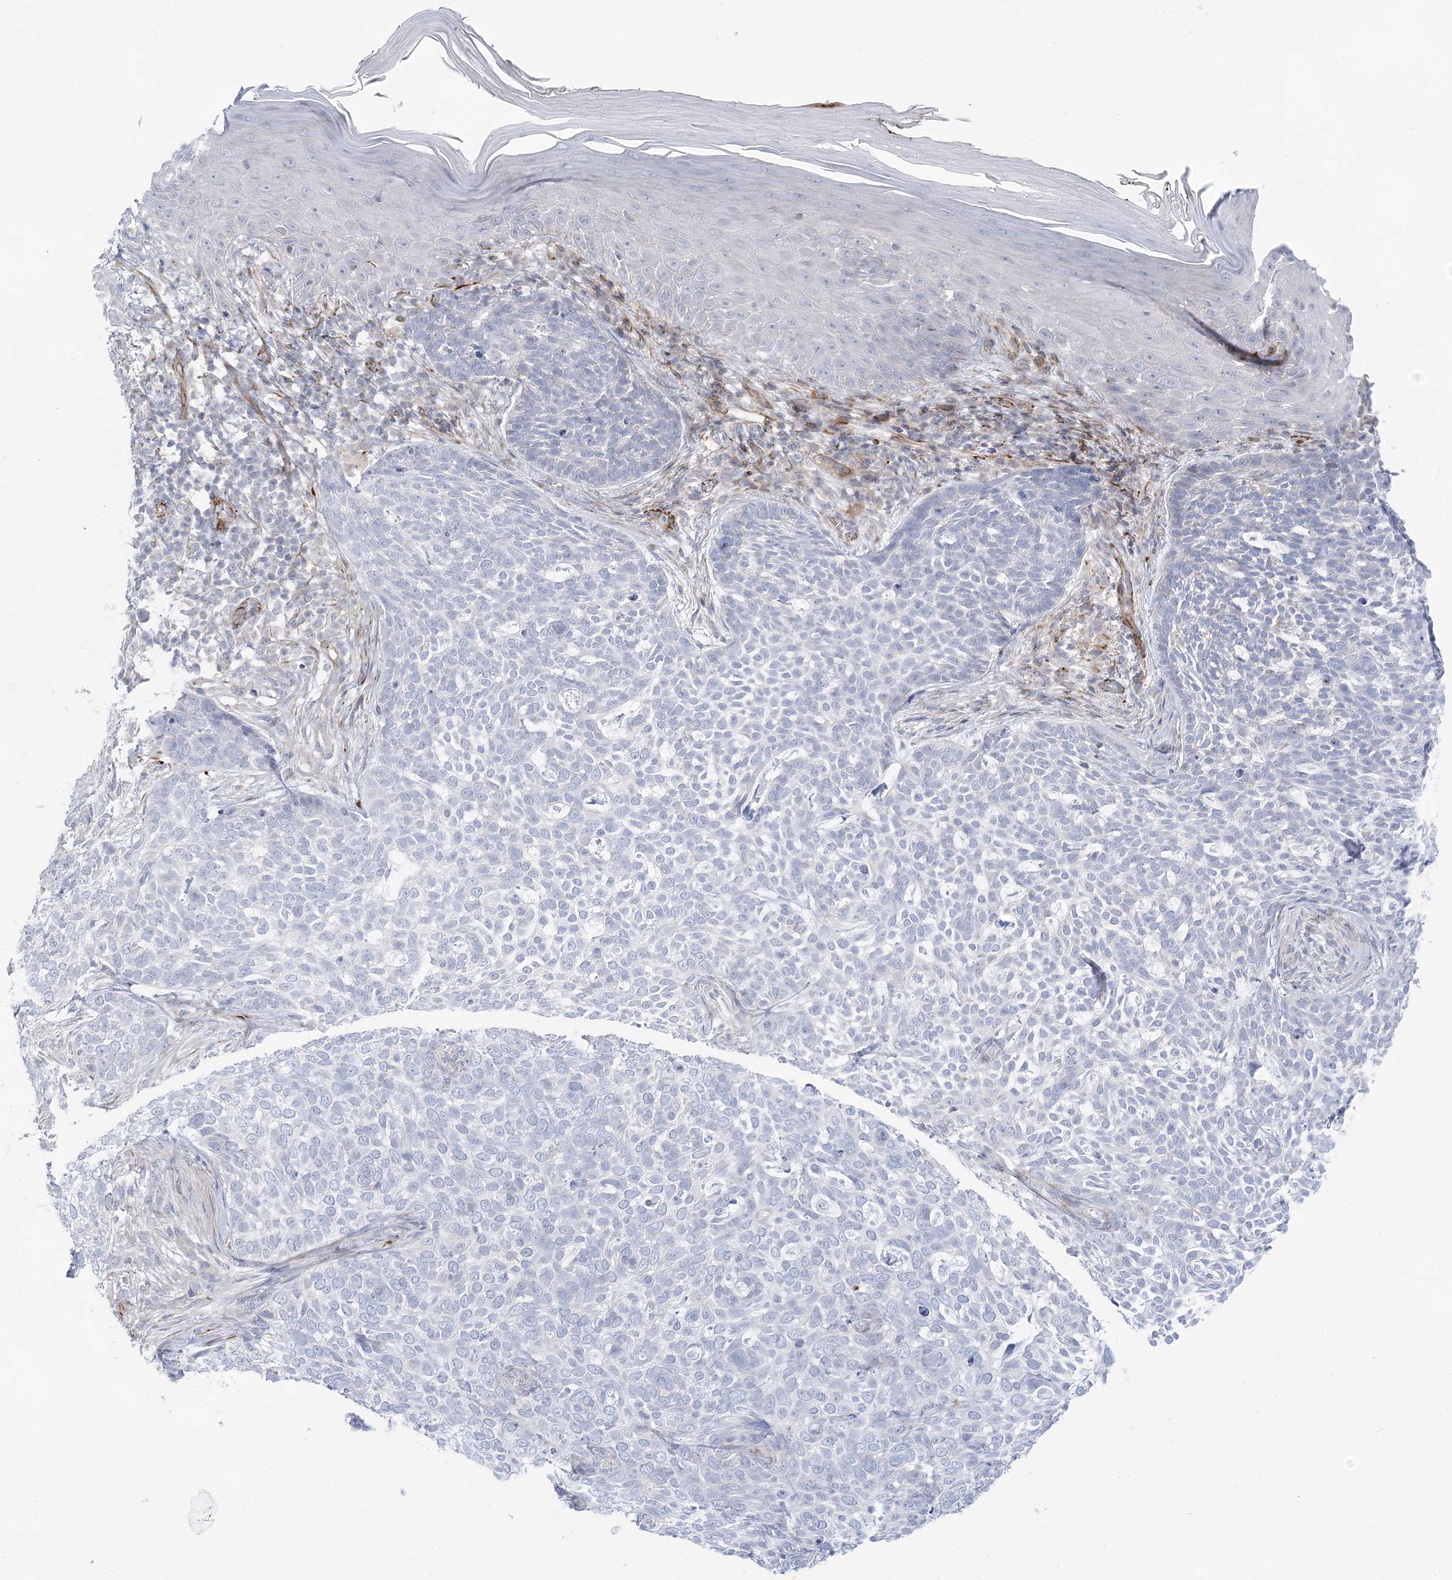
{"staining": {"intensity": "negative", "quantity": "none", "location": "none"}, "tissue": "skin cancer", "cell_type": "Tumor cells", "image_type": "cancer", "snomed": [{"axis": "morphology", "description": "Basal cell carcinoma"}, {"axis": "topography", "description": "Skin"}], "caption": "The immunohistochemistry photomicrograph has no significant staining in tumor cells of skin basal cell carcinoma tissue.", "gene": "GPAT2", "patient": {"sex": "female", "age": 64}}